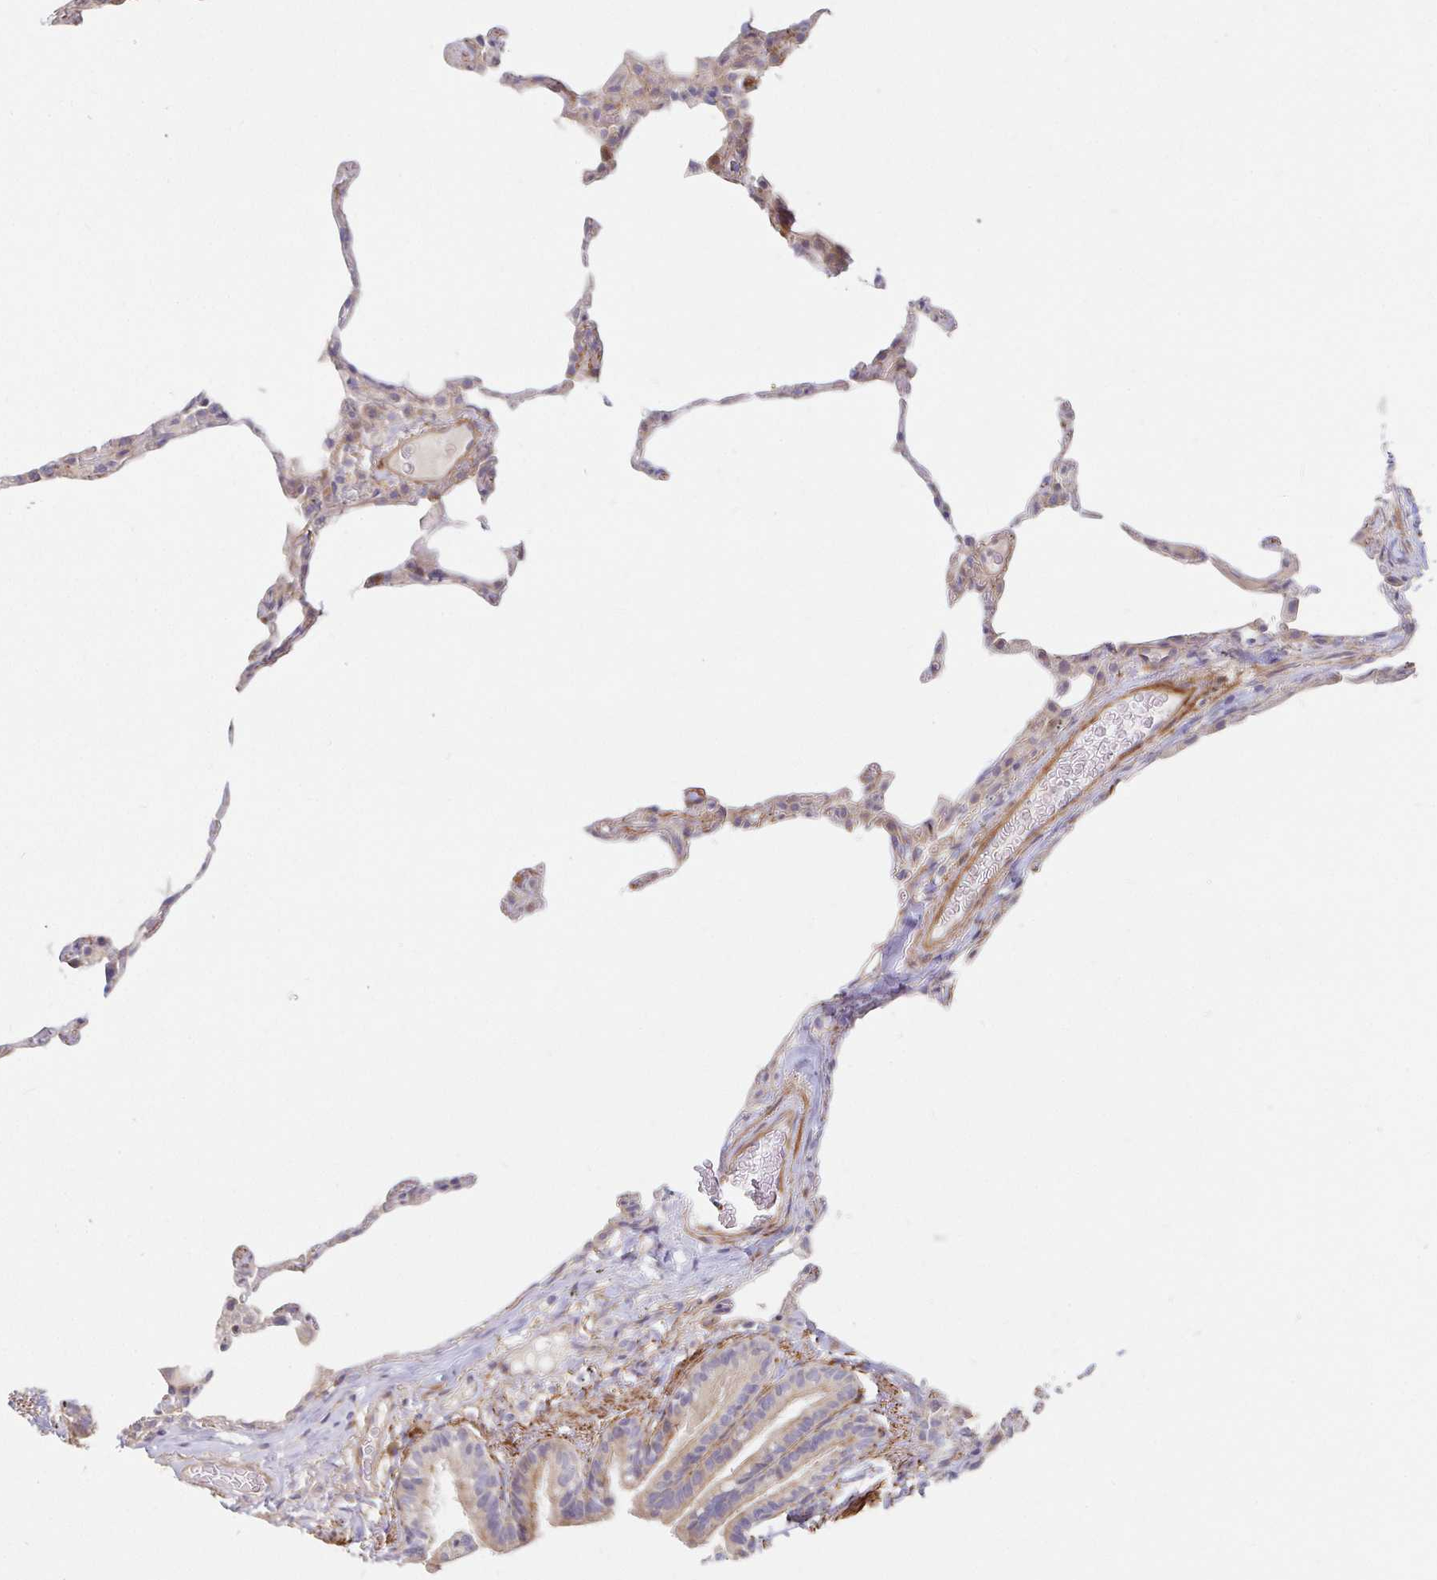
{"staining": {"intensity": "weak", "quantity": "25%-75%", "location": "cytoplasmic/membranous"}, "tissue": "lung", "cell_type": "Alveolar cells", "image_type": "normal", "snomed": [{"axis": "morphology", "description": "Normal tissue, NOS"}, {"axis": "topography", "description": "Lung"}], "caption": "Immunohistochemistry (IHC) photomicrograph of unremarkable human lung stained for a protein (brown), which displays low levels of weak cytoplasmic/membranous staining in about 25%-75% of alveolar cells.", "gene": "SSH2", "patient": {"sex": "female", "age": 57}}